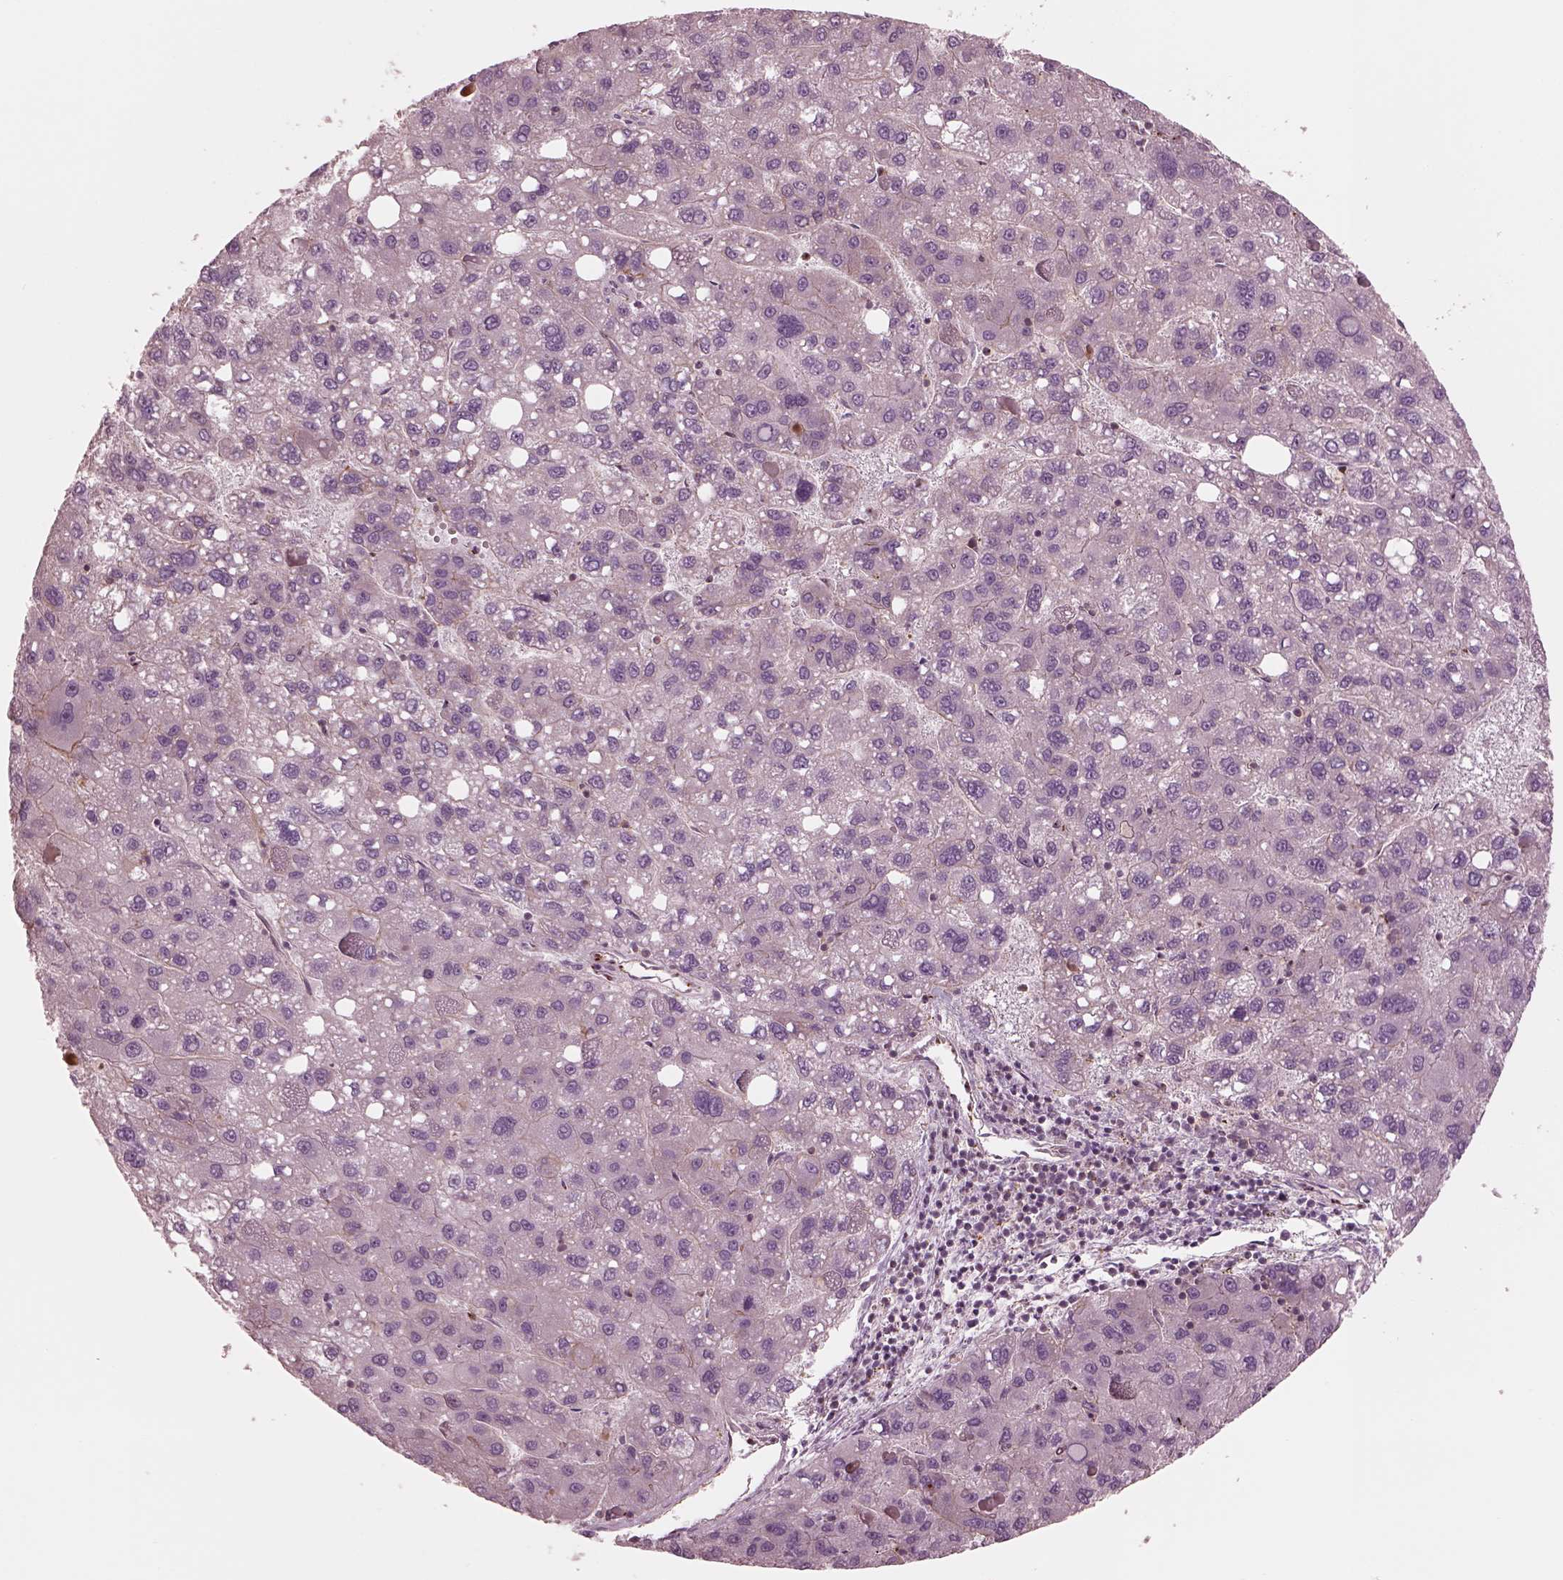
{"staining": {"intensity": "weak", "quantity": "<25%", "location": "cytoplasmic/membranous"}, "tissue": "liver cancer", "cell_type": "Tumor cells", "image_type": "cancer", "snomed": [{"axis": "morphology", "description": "Carcinoma, Hepatocellular, NOS"}, {"axis": "topography", "description": "Liver"}], "caption": "Hepatocellular carcinoma (liver) stained for a protein using immunohistochemistry (IHC) demonstrates no expression tumor cells.", "gene": "STK33", "patient": {"sex": "female", "age": 82}}